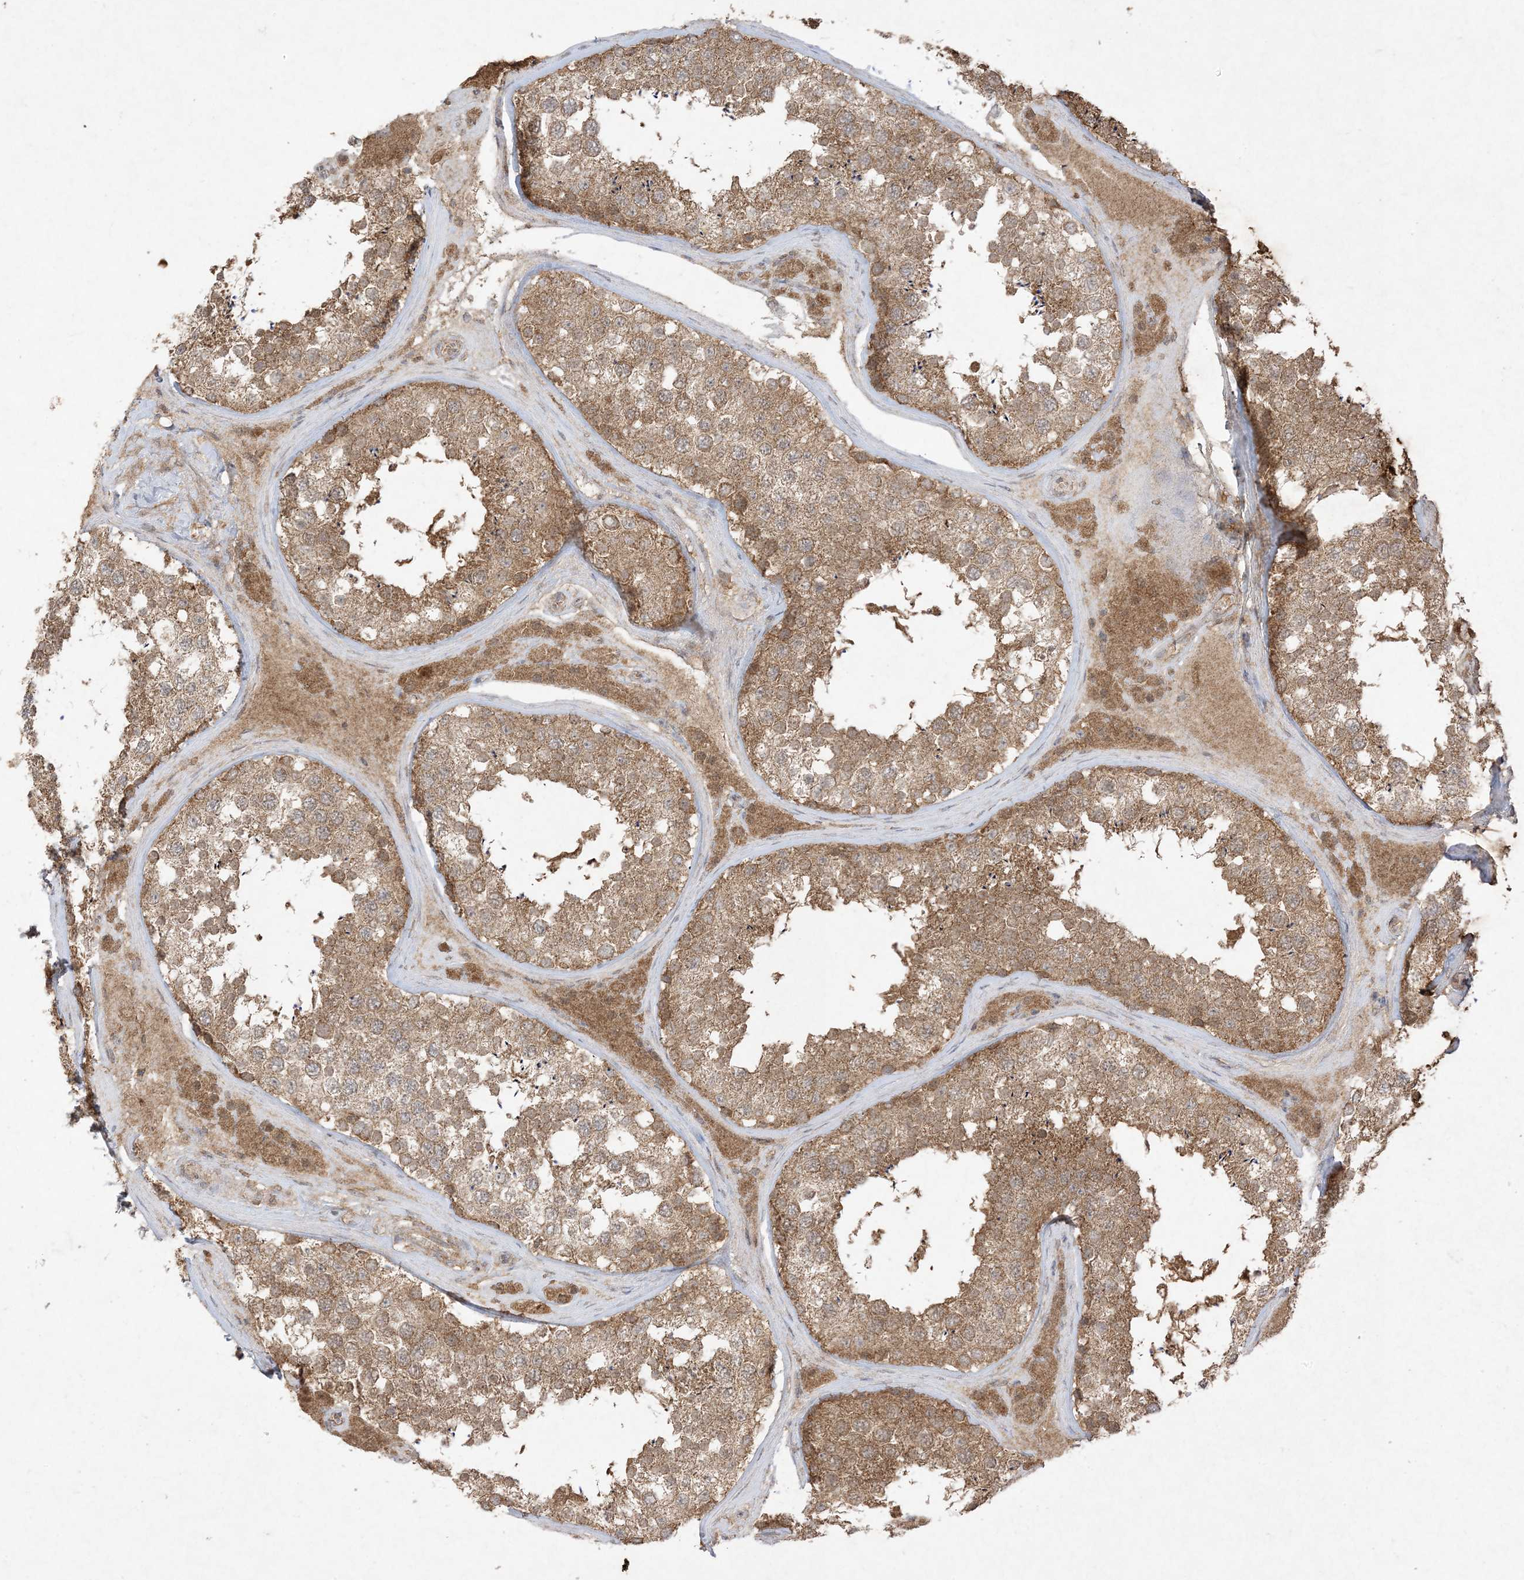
{"staining": {"intensity": "moderate", "quantity": ">75%", "location": "cytoplasmic/membranous"}, "tissue": "testis", "cell_type": "Cells in seminiferous ducts", "image_type": "normal", "snomed": [{"axis": "morphology", "description": "Normal tissue, NOS"}, {"axis": "topography", "description": "Testis"}], "caption": "Immunohistochemistry (DAB) staining of benign testis exhibits moderate cytoplasmic/membranous protein staining in about >75% of cells in seminiferous ducts. The staining was performed using DAB, with brown indicating positive protein expression. Nuclei are stained blue with hematoxylin.", "gene": "UBE2C", "patient": {"sex": "male", "age": 46}}